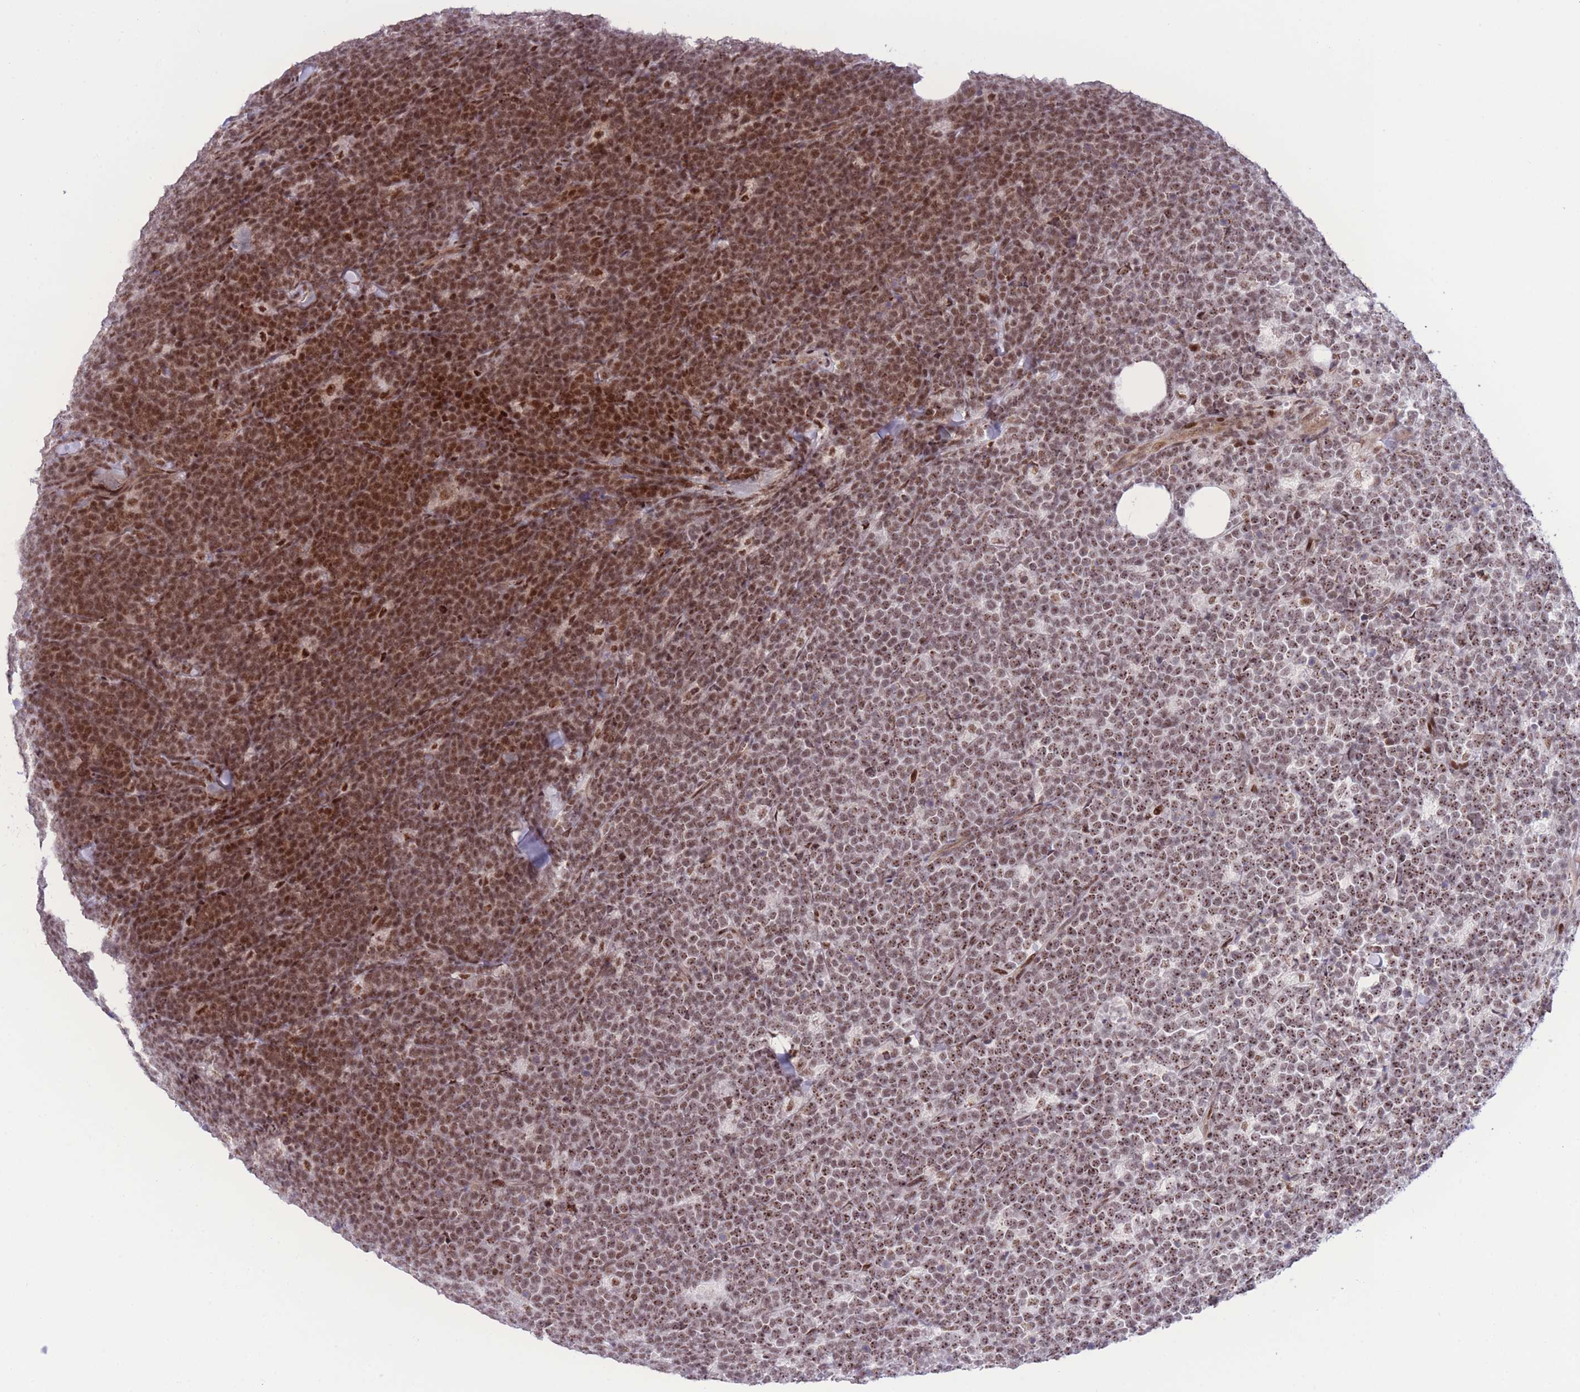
{"staining": {"intensity": "strong", "quantity": ">75%", "location": "nuclear"}, "tissue": "lymphoma", "cell_type": "Tumor cells", "image_type": "cancer", "snomed": [{"axis": "morphology", "description": "Malignant lymphoma, non-Hodgkin's type, High grade"}, {"axis": "topography", "description": "Small intestine"}], "caption": "Human lymphoma stained with a brown dye demonstrates strong nuclear positive positivity in approximately >75% of tumor cells.", "gene": "PCIF1", "patient": {"sex": "male", "age": 8}}